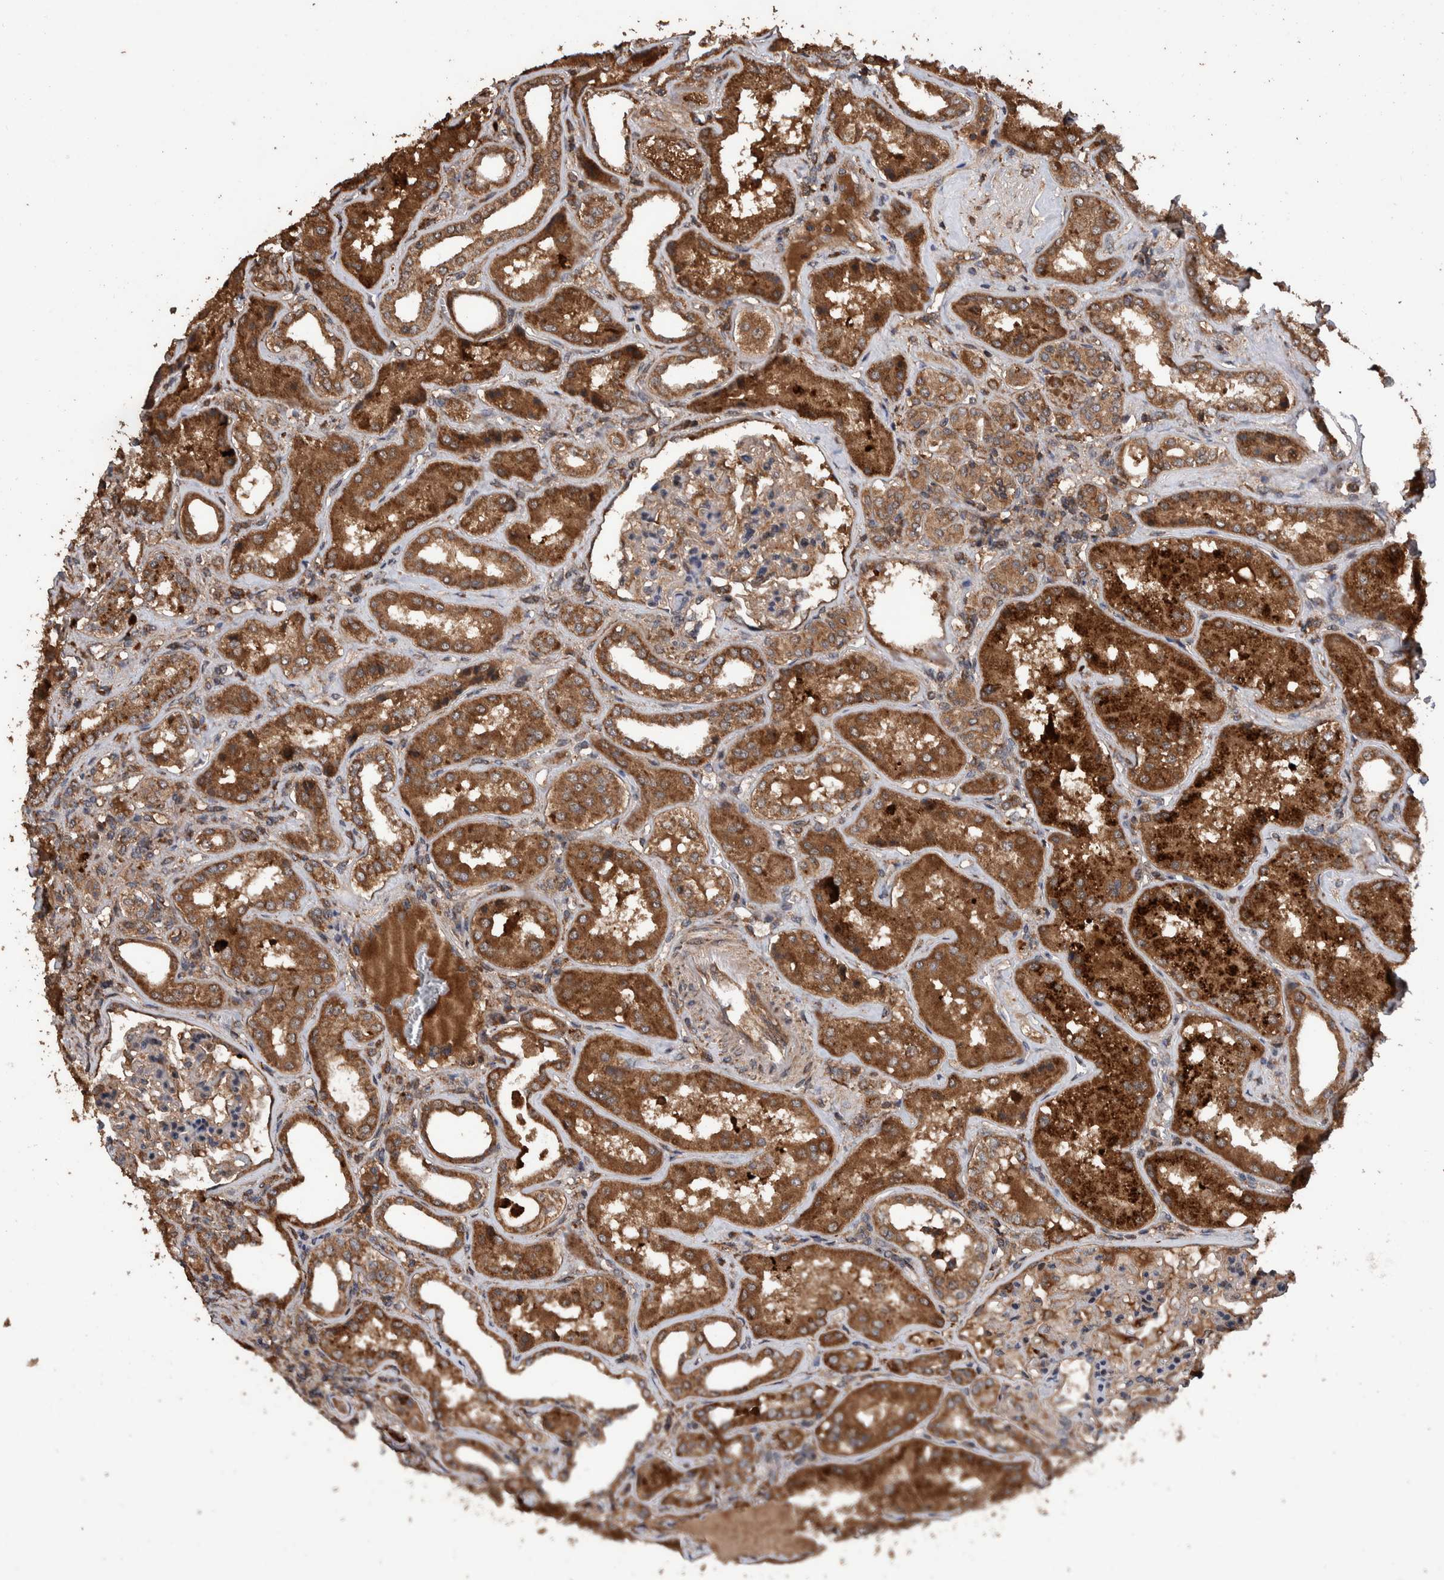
{"staining": {"intensity": "moderate", "quantity": "25%-75%", "location": "cytoplasmic/membranous"}, "tissue": "kidney", "cell_type": "Cells in glomeruli", "image_type": "normal", "snomed": [{"axis": "morphology", "description": "Normal tissue, NOS"}, {"axis": "topography", "description": "Kidney"}], "caption": "Benign kidney was stained to show a protein in brown. There is medium levels of moderate cytoplasmic/membranous expression in approximately 25%-75% of cells in glomeruli.", "gene": "ENSG00000251537", "patient": {"sex": "female", "age": 56}}